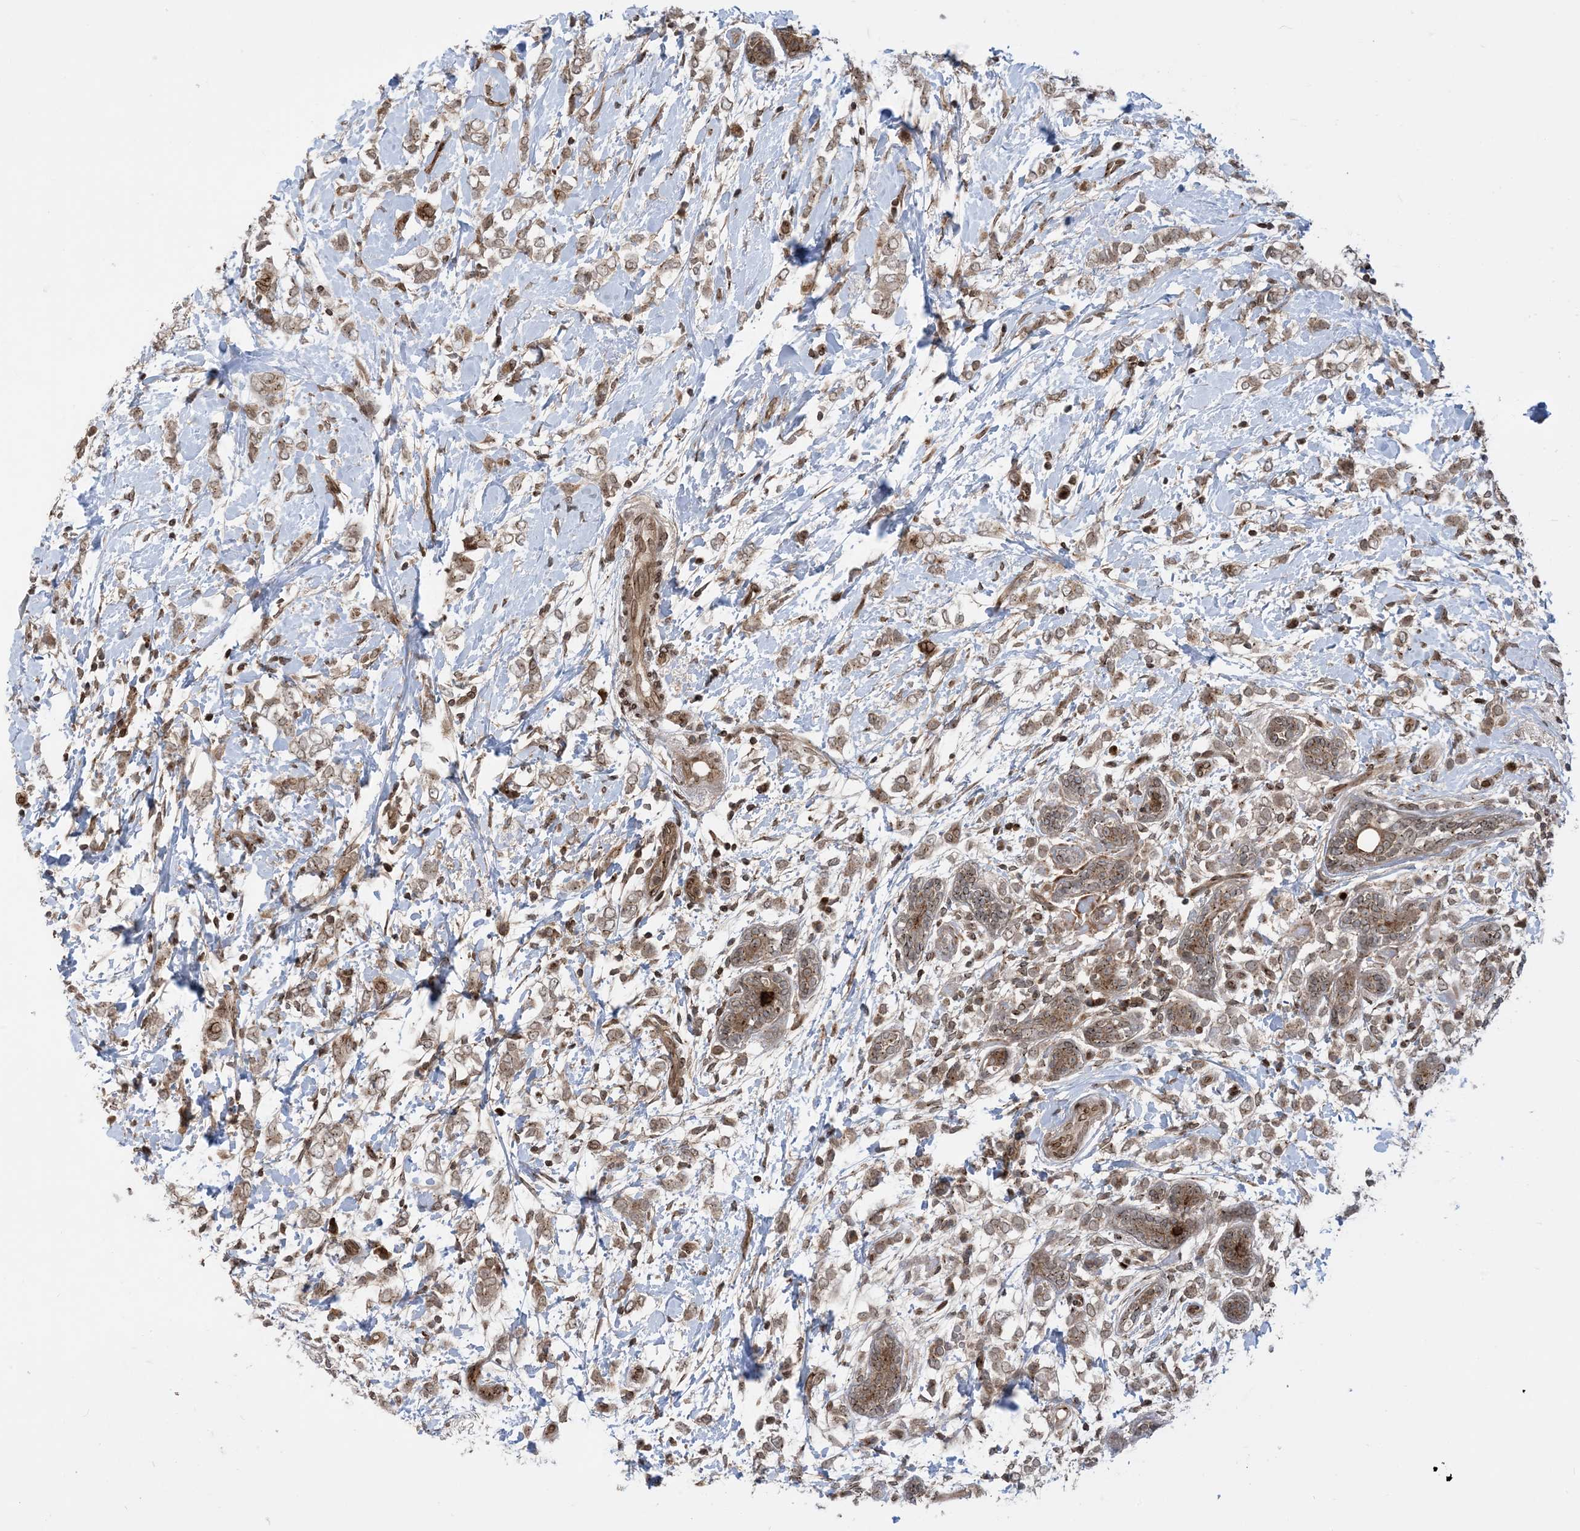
{"staining": {"intensity": "moderate", "quantity": ">75%", "location": "cytoplasmic/membranous"}, "tissue": "breast cancer", "cell_type": "Tumor cells", "image_type": "cancer", "snomed": [{"axis": "morphology", "description": "Normal tissue, NOS"}, {"axis": "morphology", "description": "Lobular carcinoma"}, {"axis": "topography", "description": "Breast"}], "caption": "IHC micrograph of breast cancer (lobular carcinoma) stained for a protein (brown), which reveals medium levels of moderate cytoplasmic/membranous positivity in about >75% of tumor cells.", "gene": "CASP4", "patient": {"sex": "female", "age": 47}}